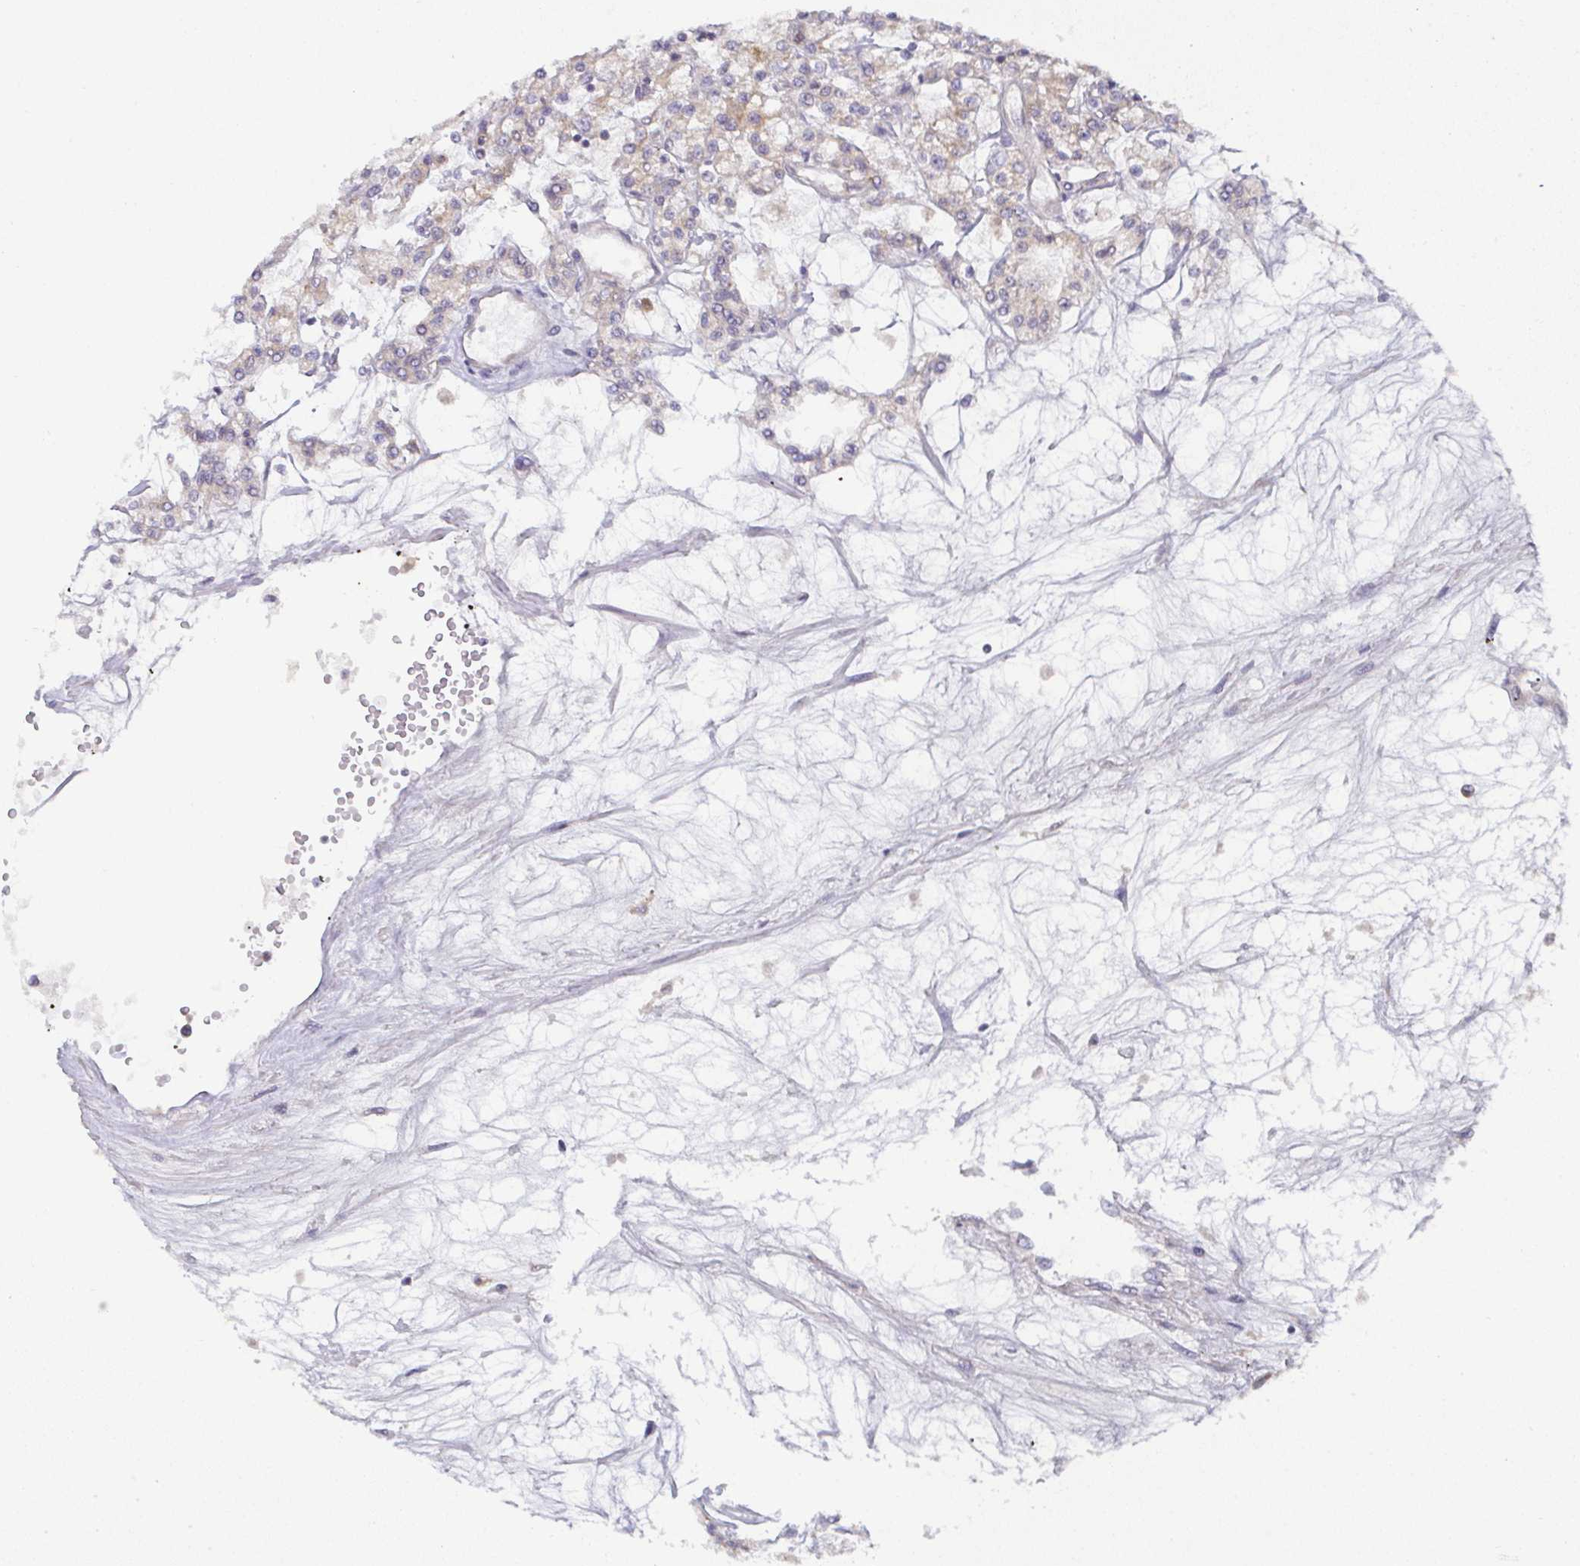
{"staining": {"intensity": "weak", "quantity": "<25%", "location": "cytoplasmic/membranous"}, "tissue": "renal cancer", "cell_type": "Tumor cells", "image_type": "cancer", "snomed": [{"axis": "morphology", "description": "Adenocarcinoma, NOS"}, {"axis": "topography", "description": "Kidney"}], "caption": "Tumor cells show no significant expression in renal cancer (adenocarcinoma).", "gene": "CDH18", "patient": {"sex": "female", "age": 59}}